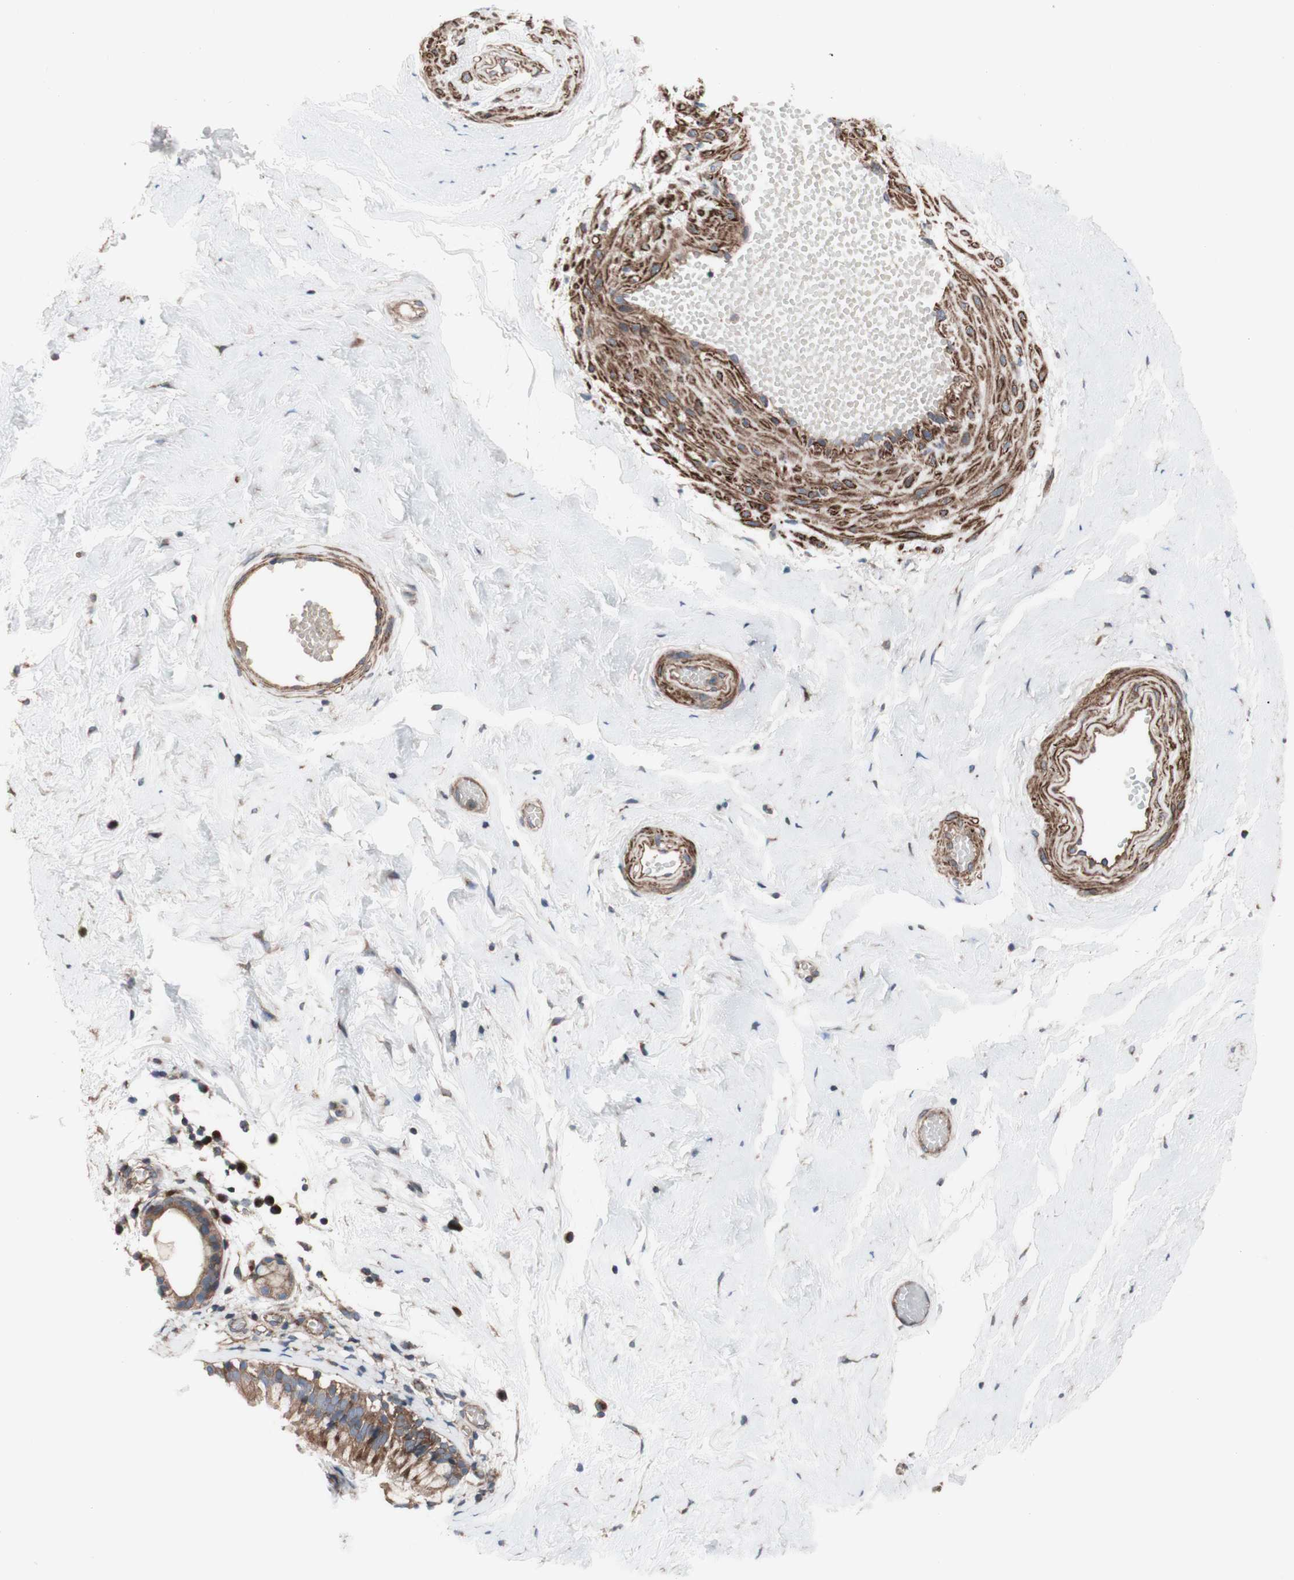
{"staining": {"intensity": "moderate", "quantity": ">75%", "location": "cytoplasmic/membranous"}, "tissue": "nasopharynx", "cell_type": "Respiratory epithelial cells", "image_type": "normal", "snomed": [{"axis": "morphology", "description": "Normal tissue, NOS"}, {"axis": "morphology", "description": "Inflammation, NOS"}, {"axis": "topography", "description": "Nasopharynx"}], "caption": "Brown immunohistochemical staining in normal nasopharynx shows moderate cytoplasmic/membranous positivity in about >75% of respiratory epithelial cells. The staining was performed using DAB, with brown indicating positive protein expression. Nuclei are stained blue with hematoxylin.", "gene": "COPB1", "patient": {"sex": "male", "age": 48}}